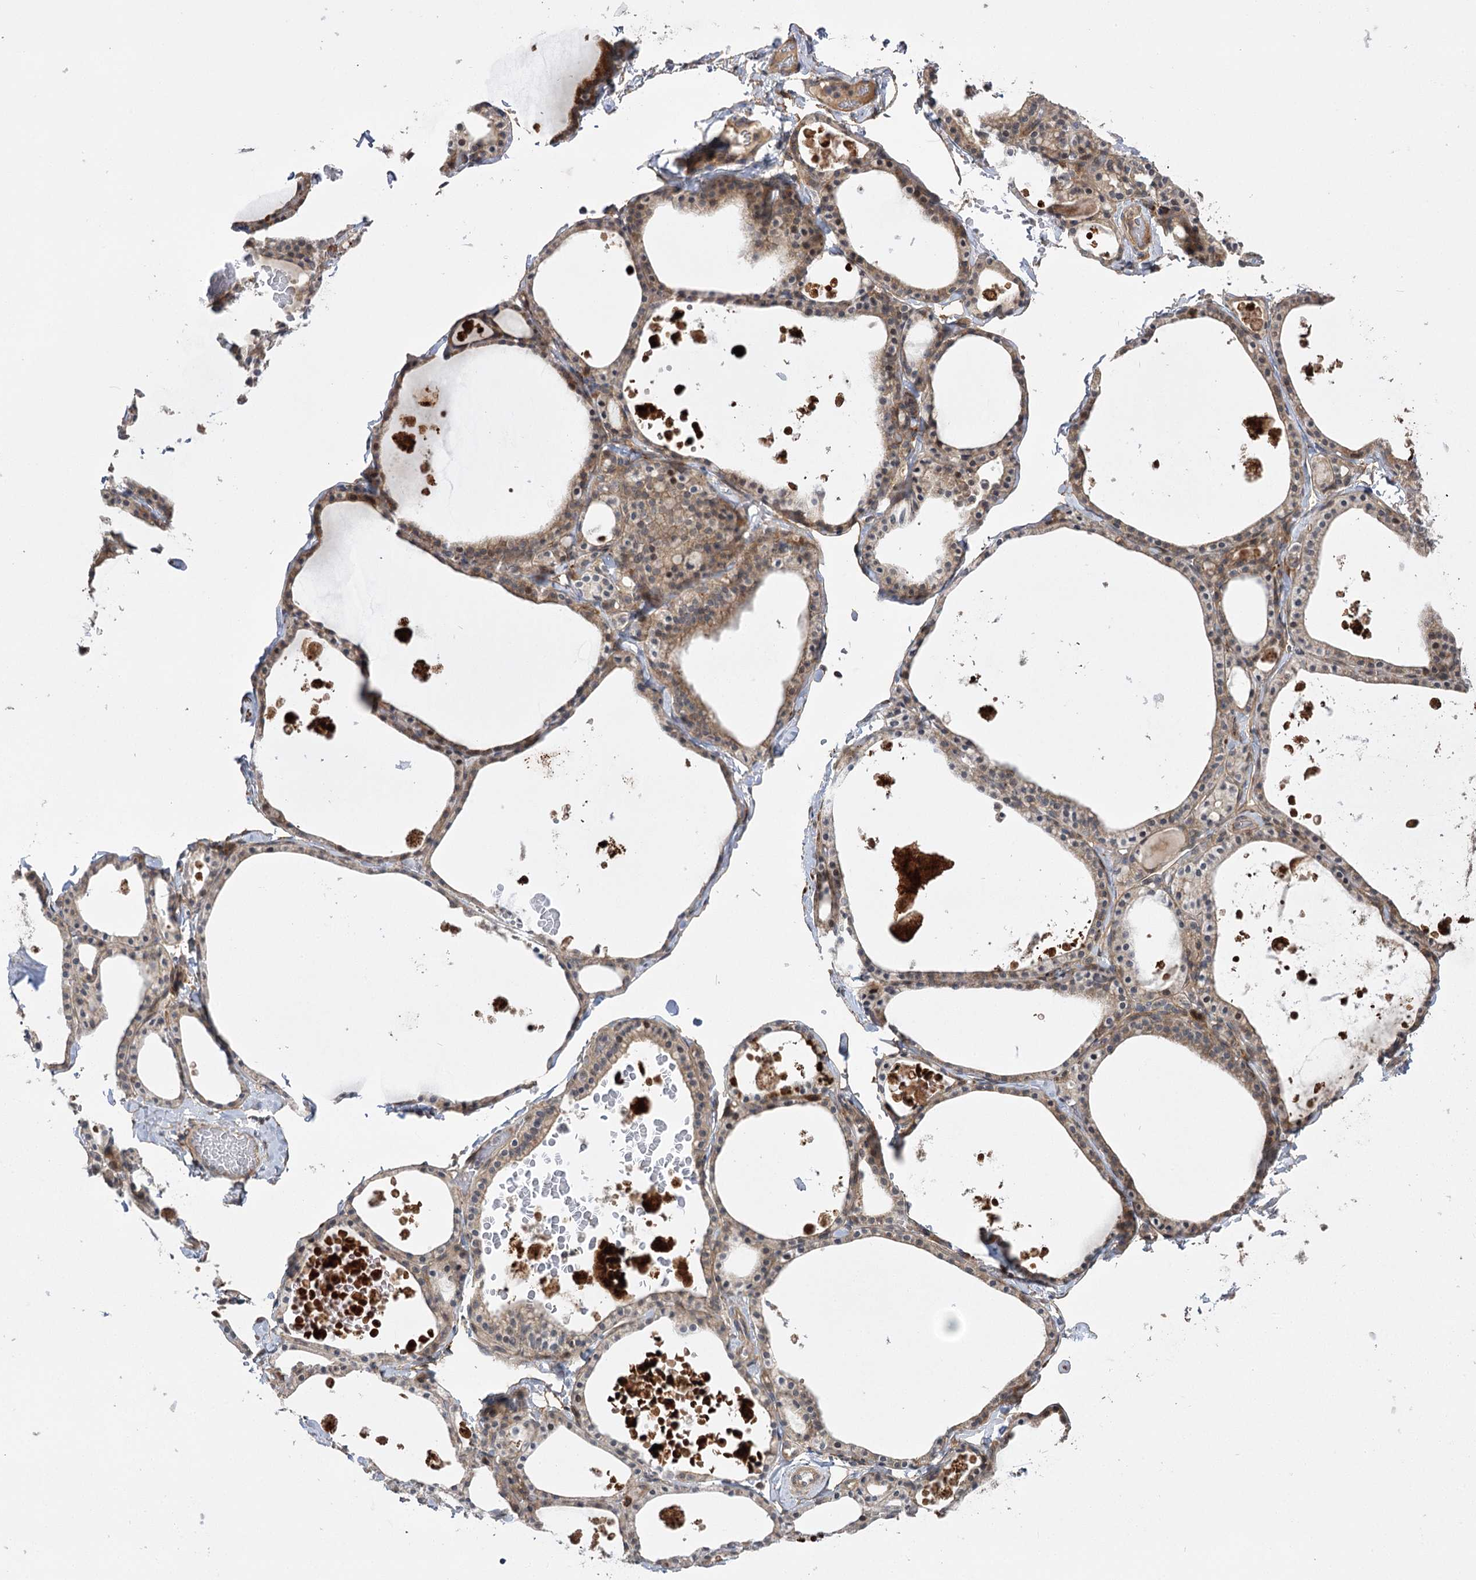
{"staining": {"intensity": "moderate", "quantity": ">75%", "location": "cytoplasmic/membranous"}, "tissue": "thyroid gland", "cell_type": "Glandular cells", "image_type": "normal", "snomed": [{"axis": "morphology", "description": "Normal tissue, NOS"}, {"axis": "topography", "description": "Thyroid gland"}], "caption": "An image of thyroid gland stained for a protein demonstrates moderate cytoplasmic/membranous brown staining in glandular cells.", "gene": "KCNN2", "patient": {"sex": "male", "age": 56}}